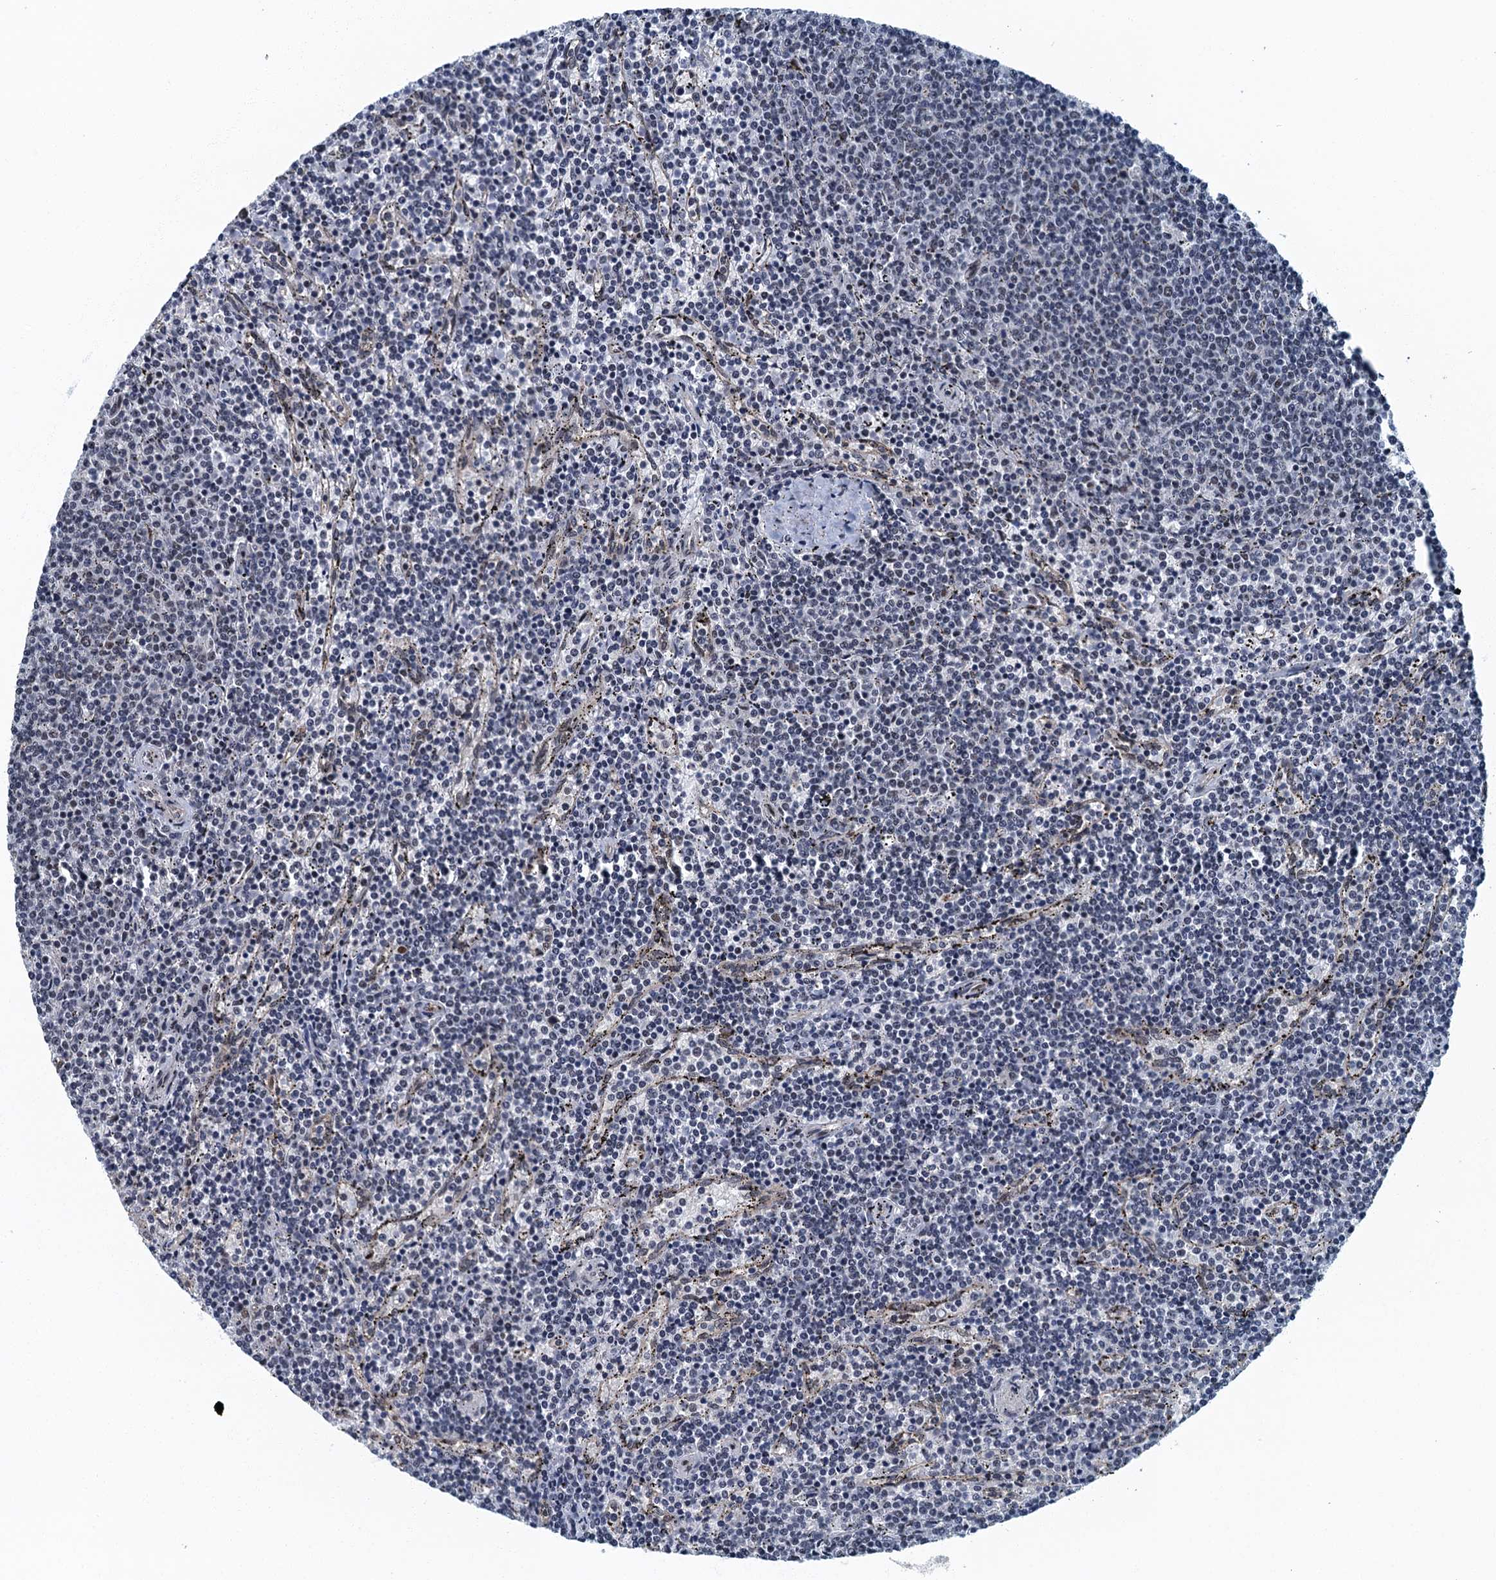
{"staining": {"intensity": "negative", "quantity": "none", "location": "none"}, "tissue": "lymphoma", "cell_type": "Tumor cells", "image_type": "cancer", "snomed": [{"axis": "morphology", "description": "Malignant lymphoma, non-Hodgkin's type, Low grade"}, {"axis": "topography", "description": "Spleen"}], "caption": "Tumor cells show no significant protein expression in low-grade malignant lymphoma, non-Hodgkin's type.", "gene": "GADL1", "patient": {"sex": "female", "age": 50}}